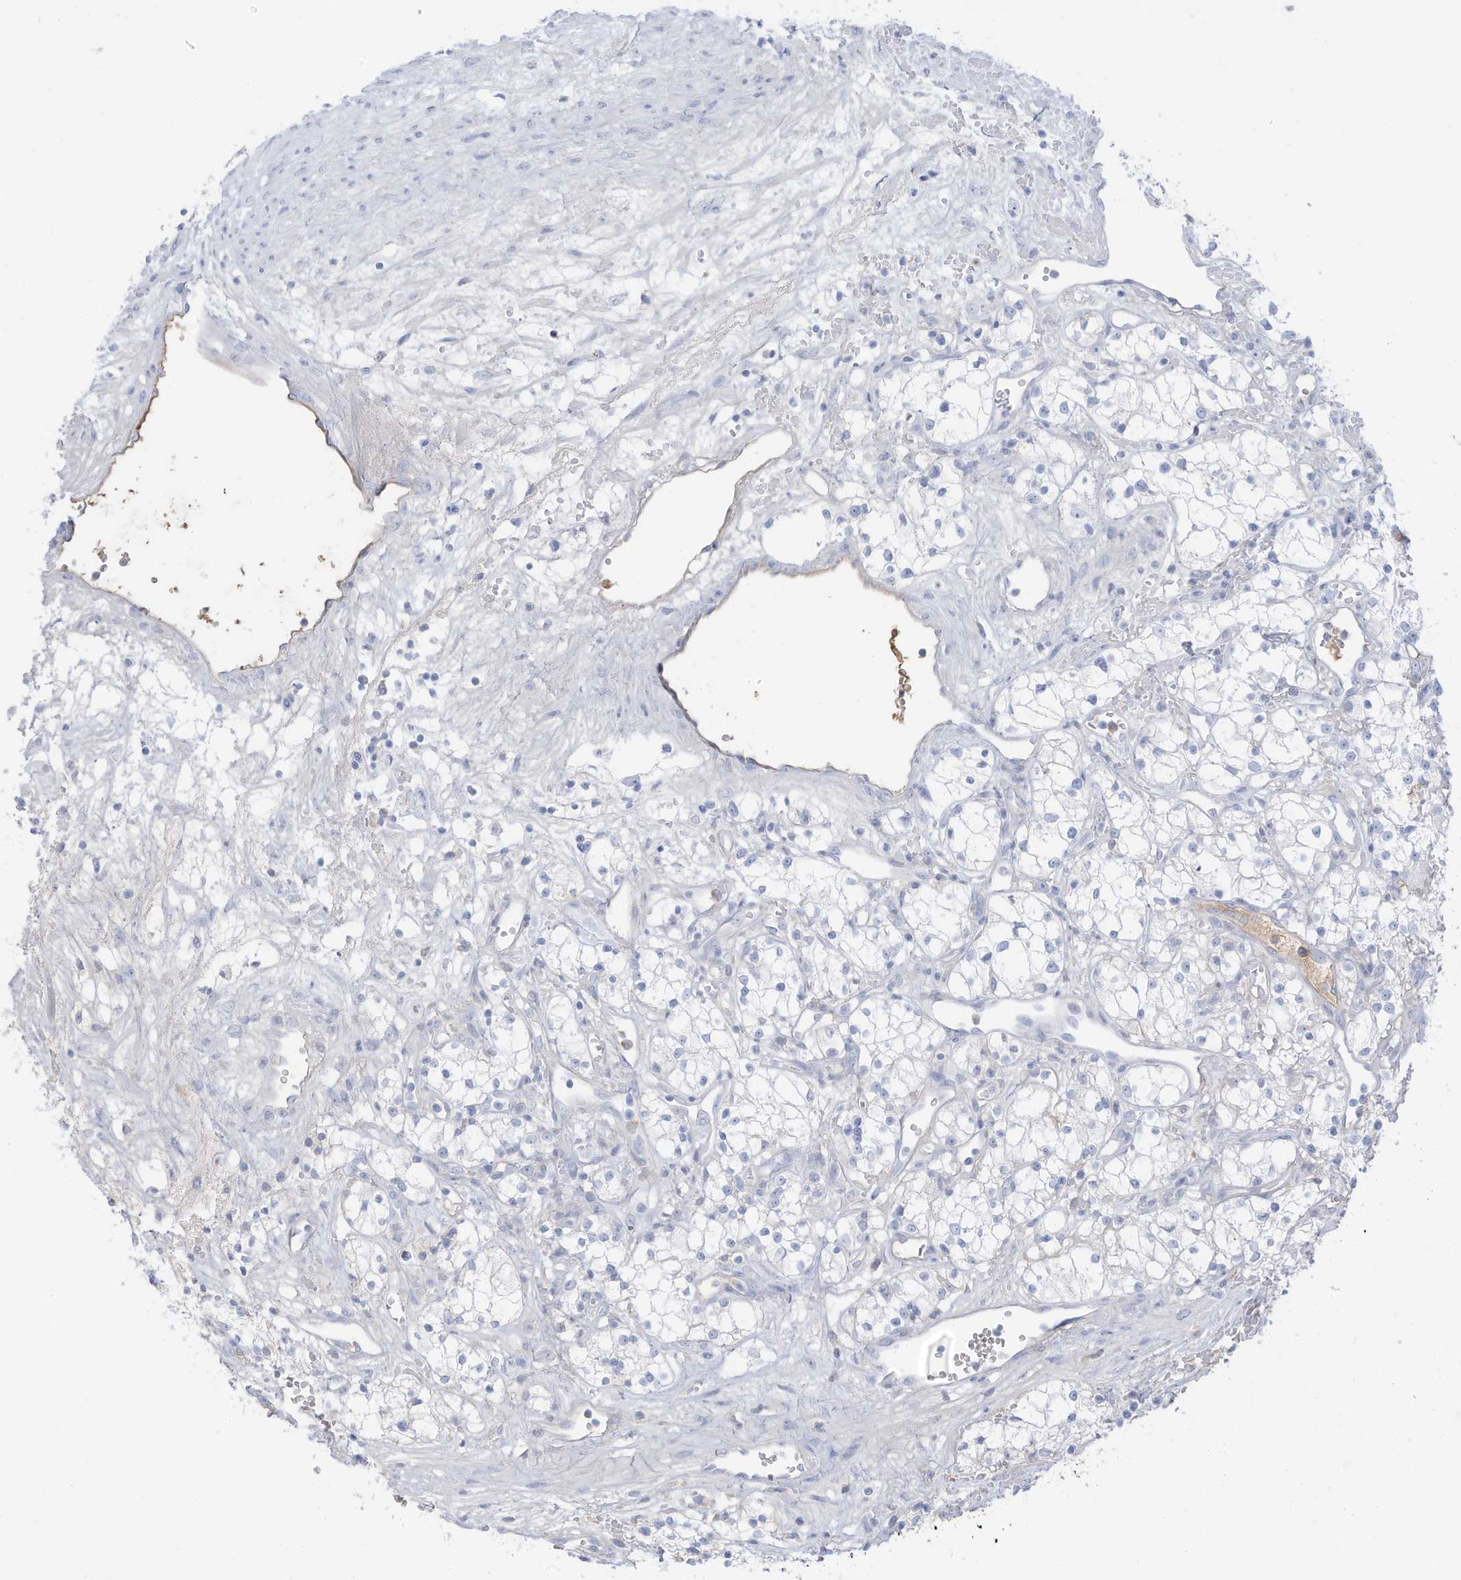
{"staining": {"intensity": "negative", "quantity": "none", "location": "none"}, "tissue": "renal cancer", "cell_type": "Tumor cells", "image_type": "cancer", "snomed": [{"axis": "morphology", "description": "Adenocarcinoma, NOS"}, {"axis": "topography", "description": "Kidney"}], "caption": "The histopathology image demonstrates no significant staining in tumor cells of renal cancer. The staining was performed using DAB (3,3'-diaminobenzidine) to visualize the protein expression in brown, while the nuclei were stained in blue with hematoxylin (Magnification: 20x).", "gene": "HSD17B13", "patient": {"sex": "male", "age": 59}}